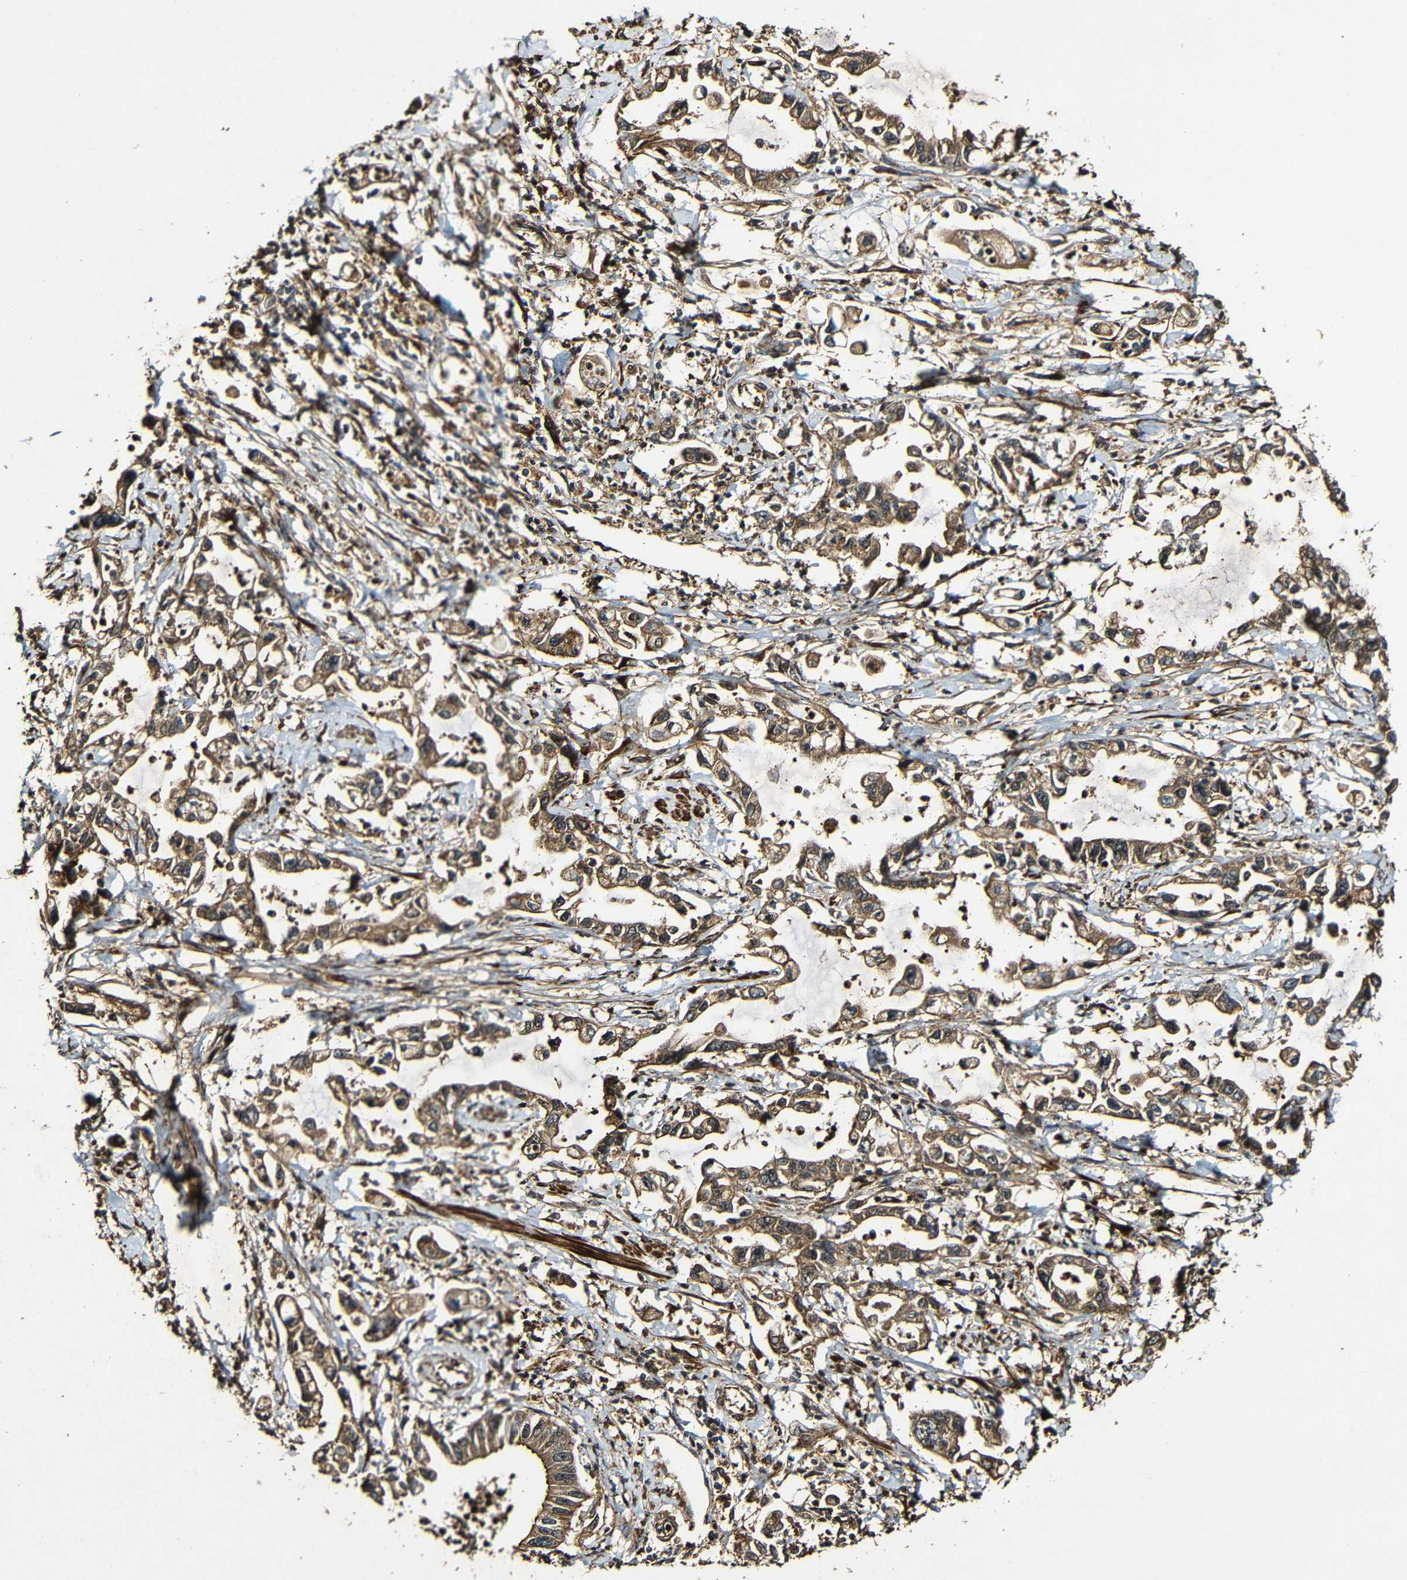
{"staining": {"intensity": "moderate", "quantity": ">75%", "location": "cytoplasmic/membranous"}, "tissue": "pancreatic cancer", "cell_type": "Tumor cells", "image_type": "cancer", "snomed": [{"axis": "morphology", "description": "Adenocarcinoma, NOS"}, {"axis": "topography", "description": "Pancreas"}], "caption": "The histopathology image demonstrates staining of adenocarcinoma (pancreatic), revealing moderate cytoplasmic/membranous protein positivity (brown color) within tumor cells.", "gene": "CASP8", "patient": {"sex": "male", "age": 56}}